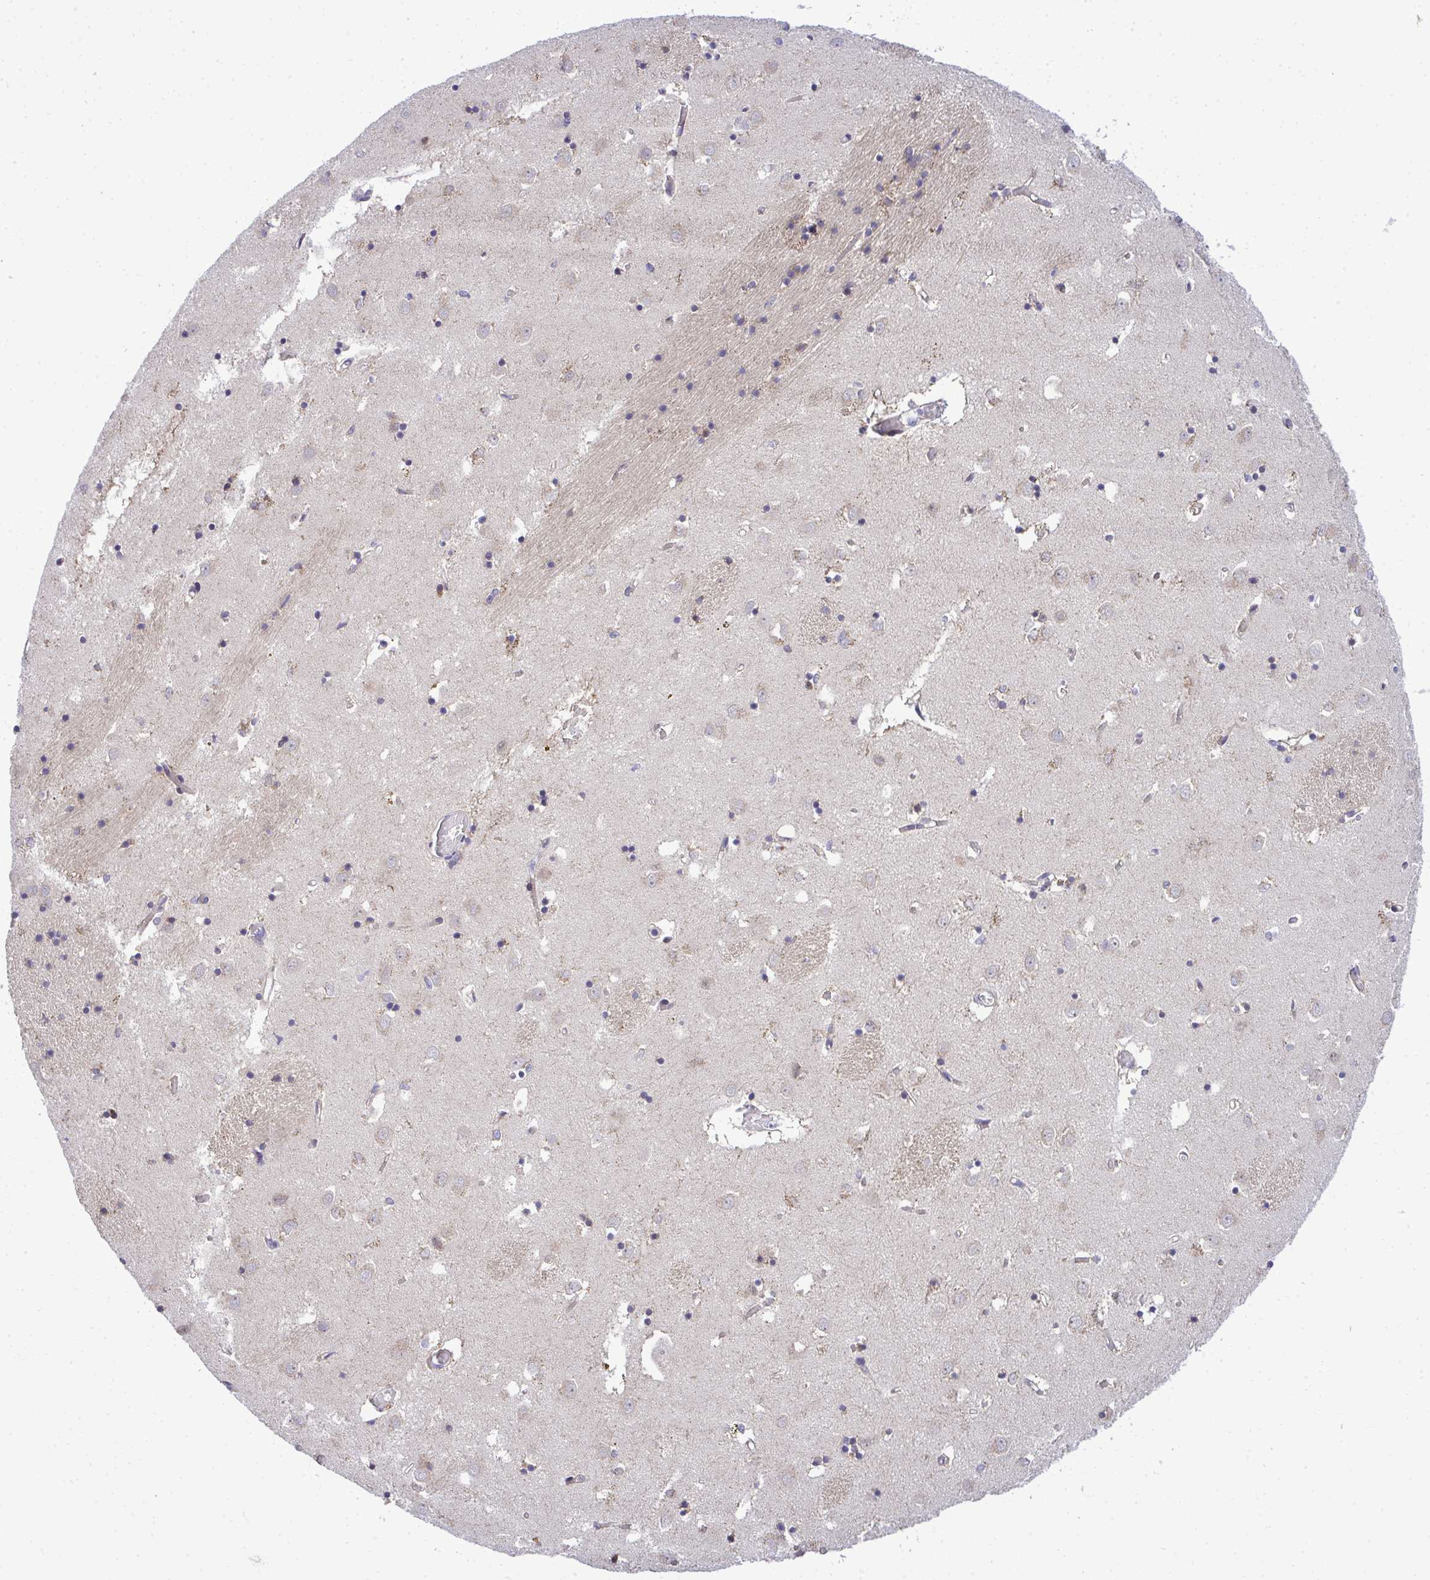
{"staining": {"intensity": "moderate", "quantity": "<25%", "location": "cytoplasmic/membranous"}, "tissue": "caudate", "cell_type": "Glial cells", "image_type": "normal", "snomed": [{"axis": "morphology", "description": "Normal tissue, NOS"}, {"axis": "topography", "description": "Lateral ventricle wall"}], "caption": "High-power microscopy captured an immunohistochemistry histopathology image of benign caudate, revealing moderate cytoplasmic/membranous positivity in approximately <25% of glial cells. (DAB = brown stain, brightfield microscopy at high magnification).", "gene": "XAF1", "patient": {"sex": "male", "age": 70}}